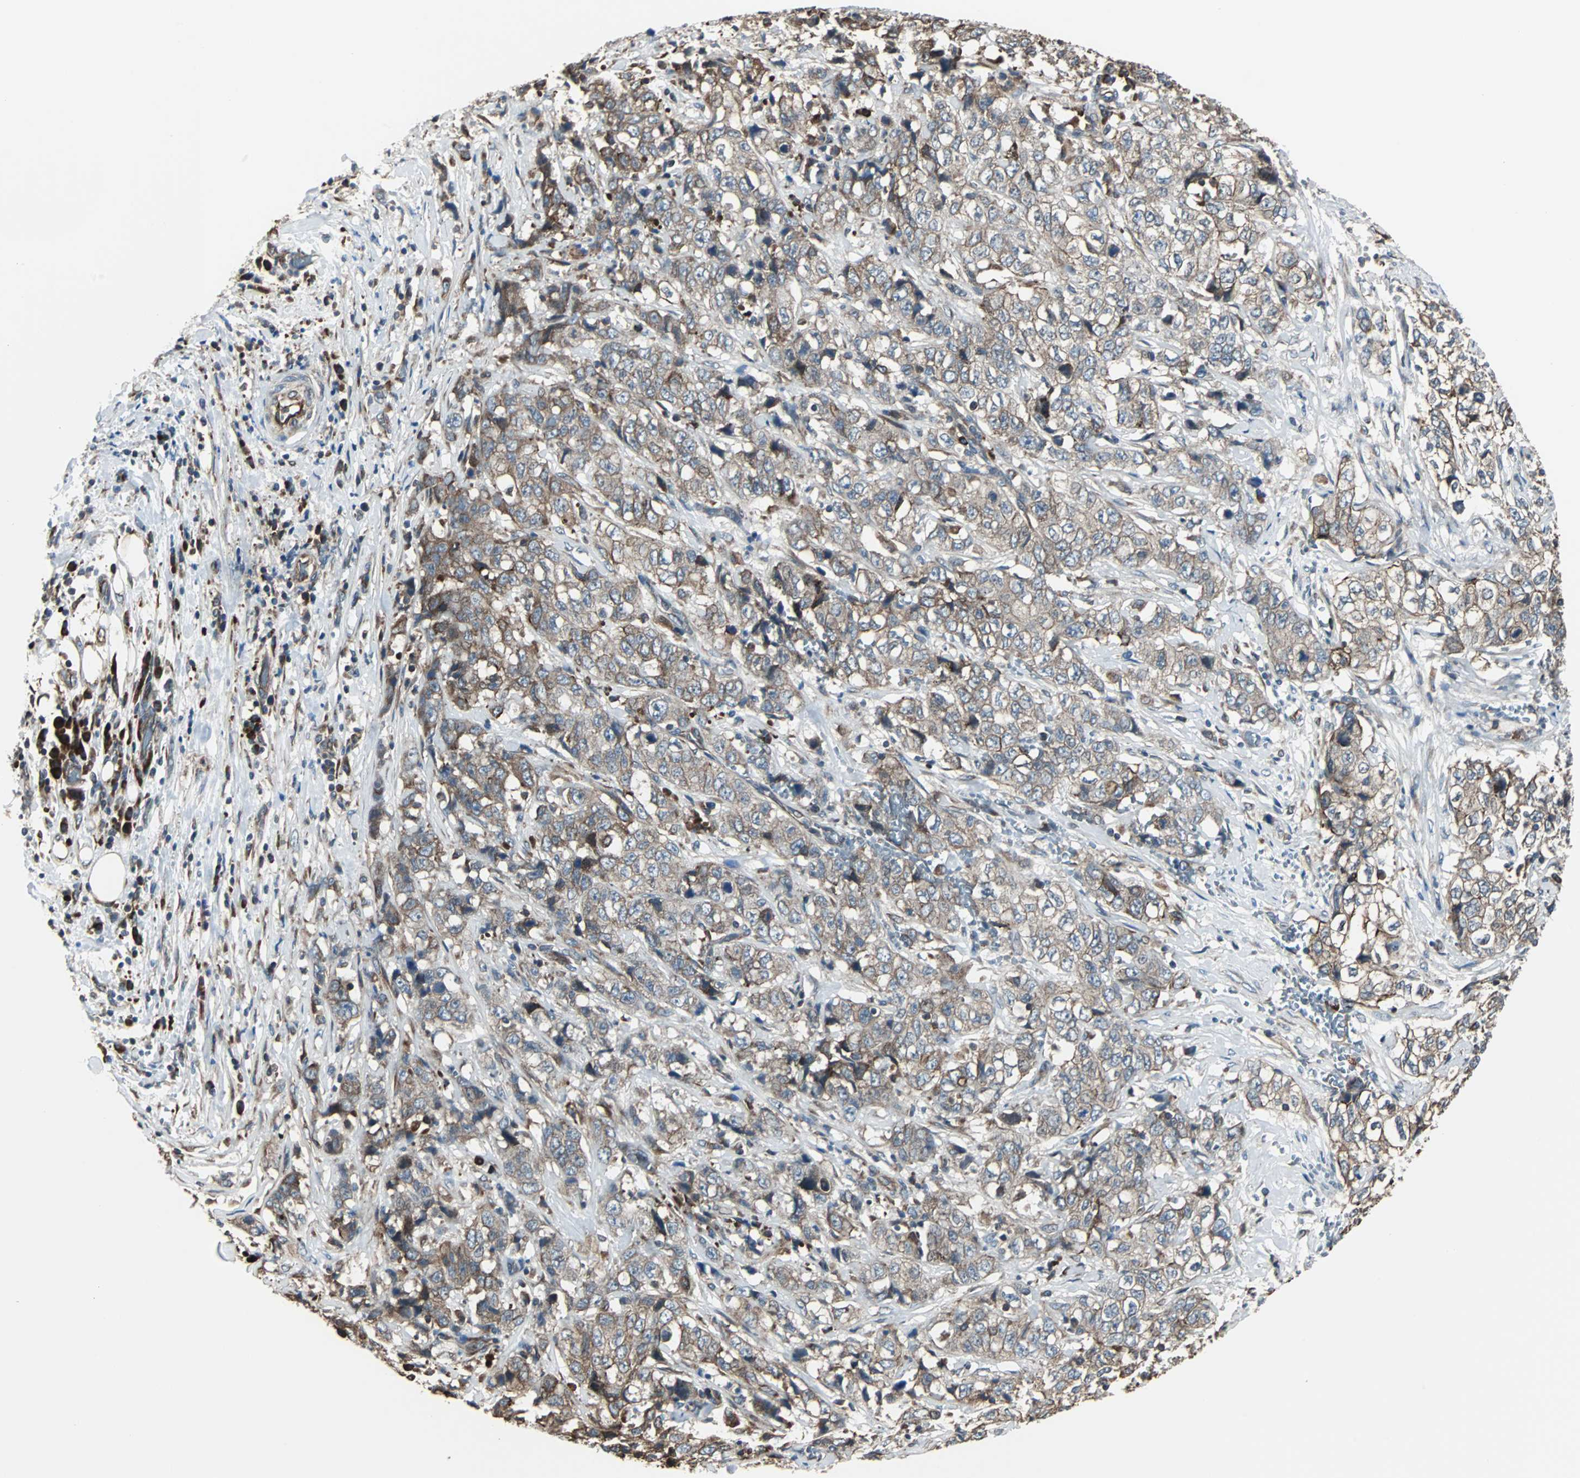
{"staining": {"intensity": "moderate", "quantity": ">75%", "location": "cytoplasmic/membranous"}, "tissue": "stomach cancer", "cell_type": "Tumor cells", "image_type": "cancer", "snomed": [{"axis": "morphology", "description": "Adenocarcinoma, NOS"}, {"axis": "topography", "description": "Stomach"}], "caption": "Stomach cancer (adenocarcinoma) stained for a protein reveals moderate cytoplasmic/membranous positivity in tumor cells.", "gene": "CHP1", "patient": {"sex": "male", "age": 48}}